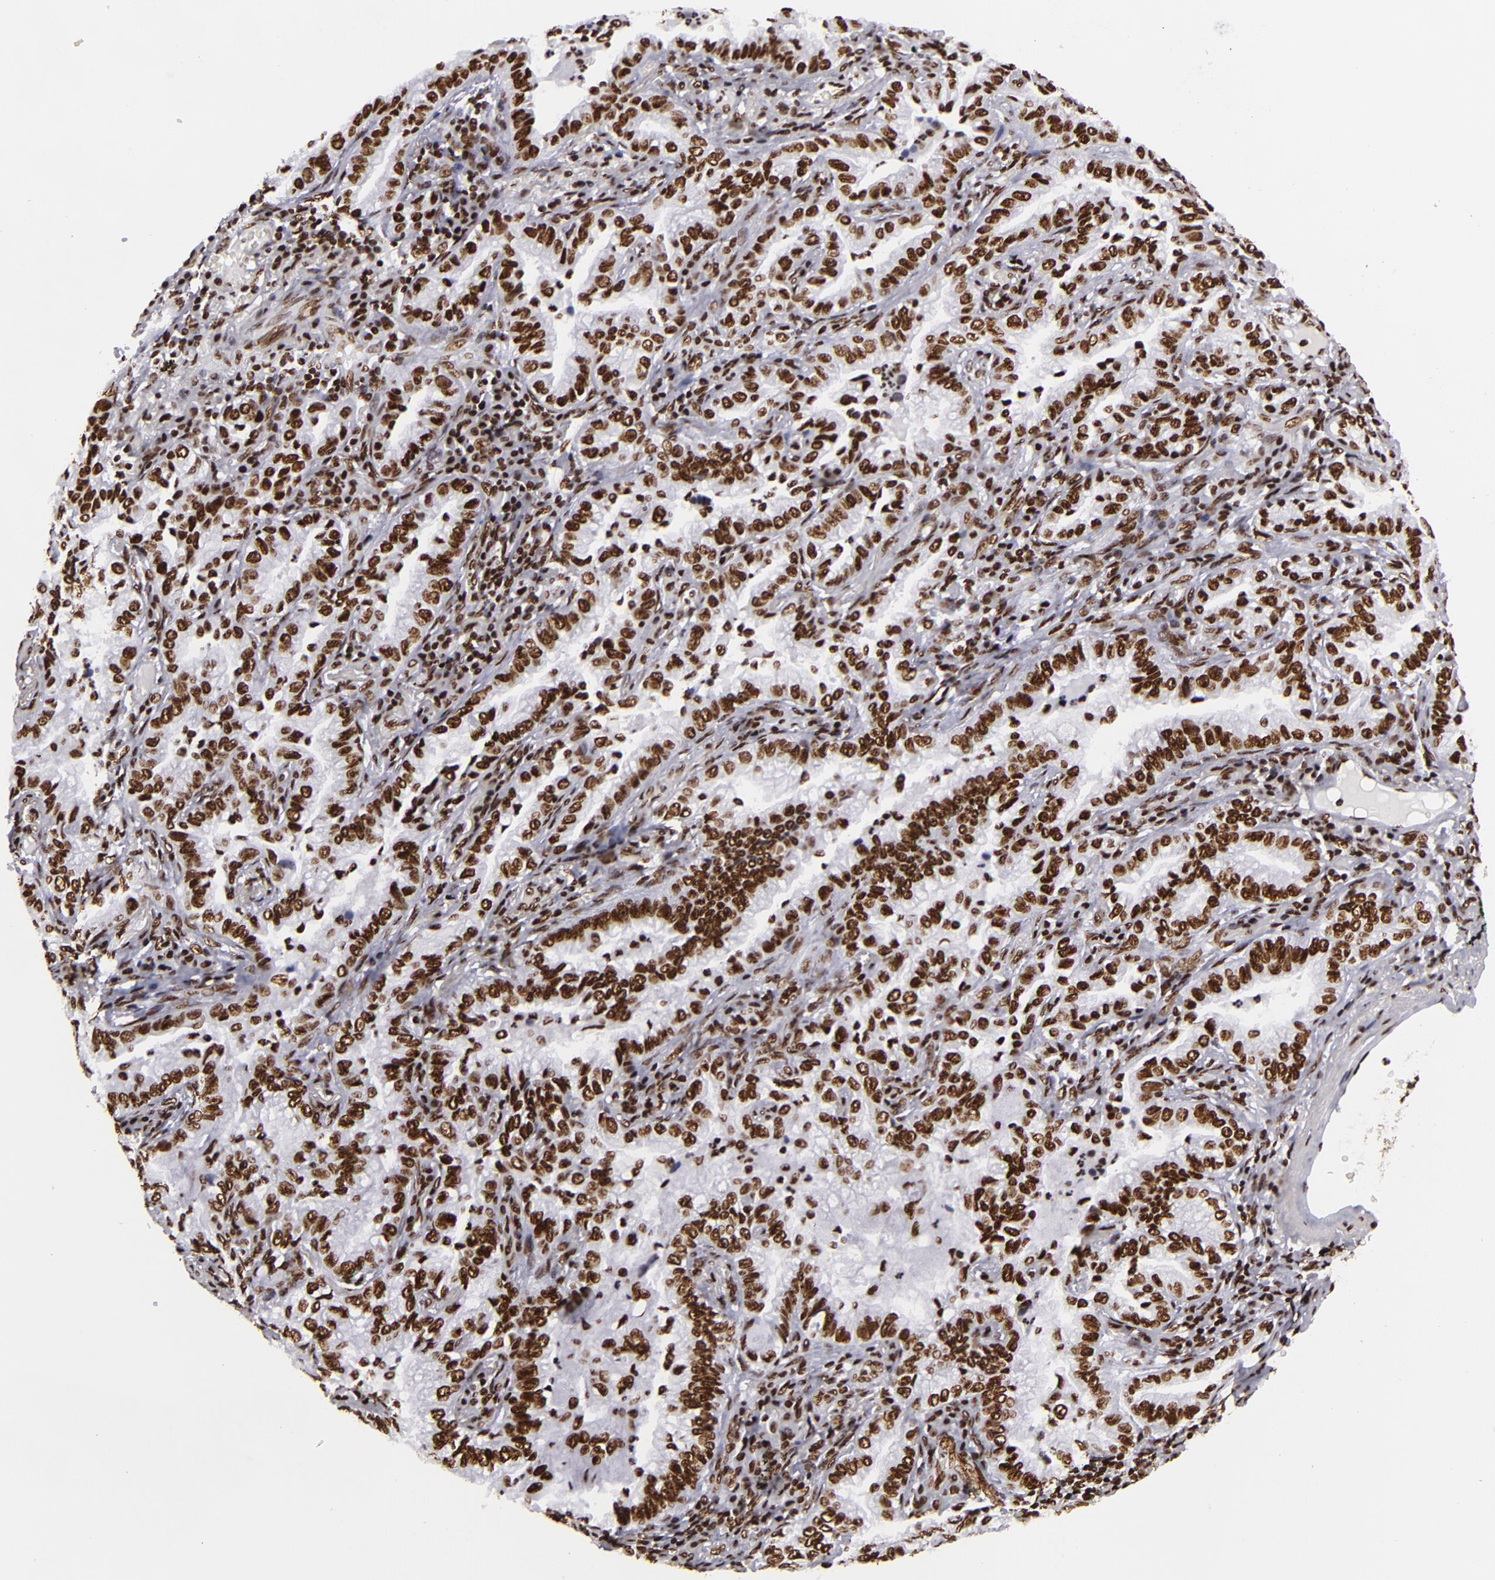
{"staining": {"intensity": "strong", "quantity": ">75%", "location": "nuclear"}, "tissue": "lung cancer", "cell_type": "Tumor cells", "image_type": "cancer", "snomed": [{"axis": "morphology", "description": "Adenocarcinoma, NOS"}, {"axis": "topography", "description": "Lung"}], "caption": "Immunohistochemistry of human lung cancer shows high levels of strong nuclear expression in approximately >75% of tumor cells.", "gene": "SAFB", "patient": {"sex": "female", "age": 50}}